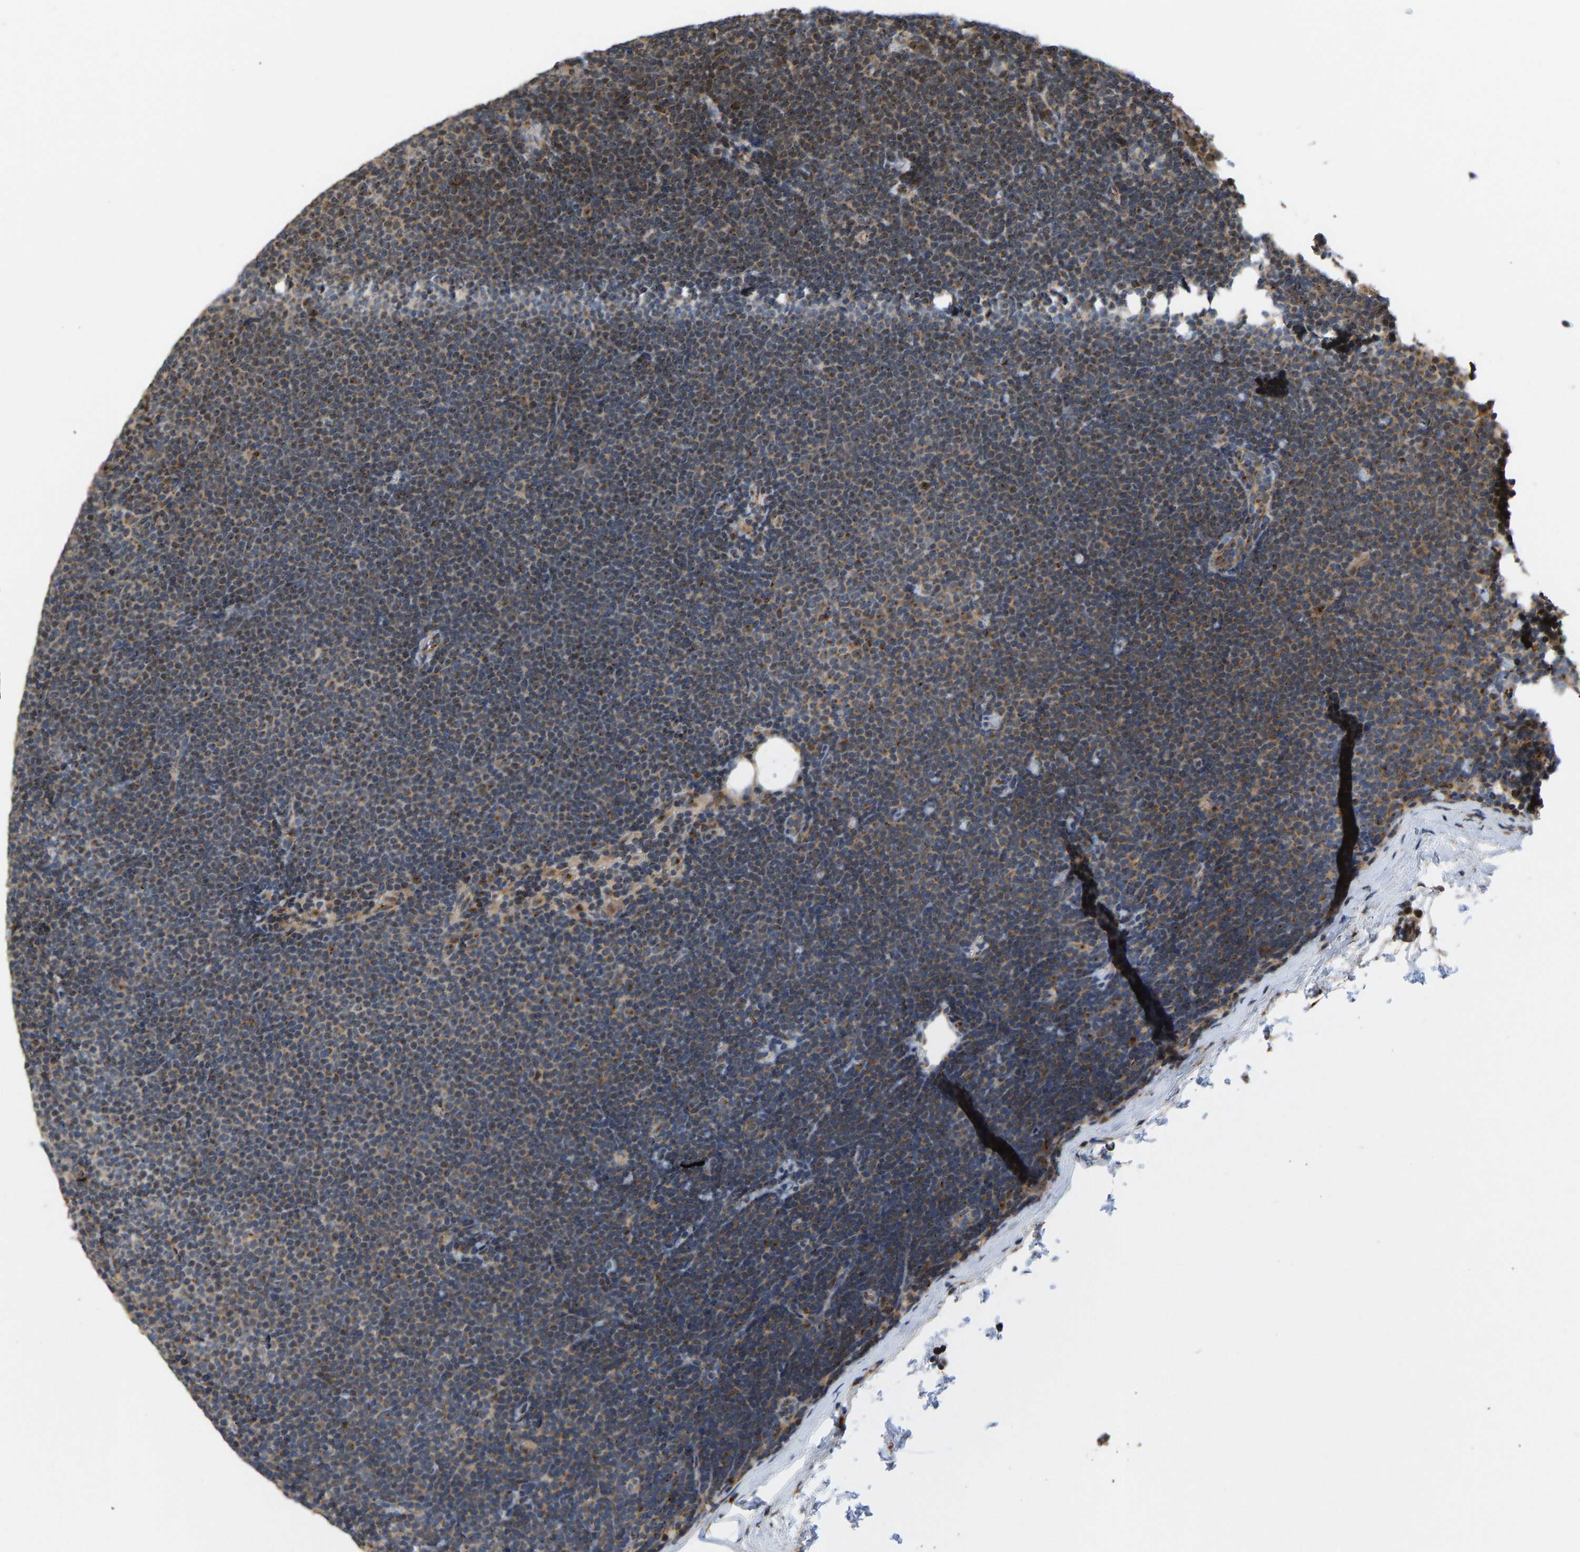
{"staining": {"intensity": "moderate", "quantity": ">75%", "location": "cytoplasmic/membranous"}, "tissue": "lymphoma", "cell_type": "Tumor cells", "image_type": "cancer", "snomed": [{"axis": "morphology", "description": "Malignant lymphoma, non-Hodgkin's type, Low grade"}, {"axis": "topography", "description": "Lymph node"}], "caption": "Moderate cytoplasmic/membranous protein expression is identified in approximately >75% of tumor cells in lymphoma.", "gene": "YIPF4", "patient": {"sex": "female", "age": 53}}